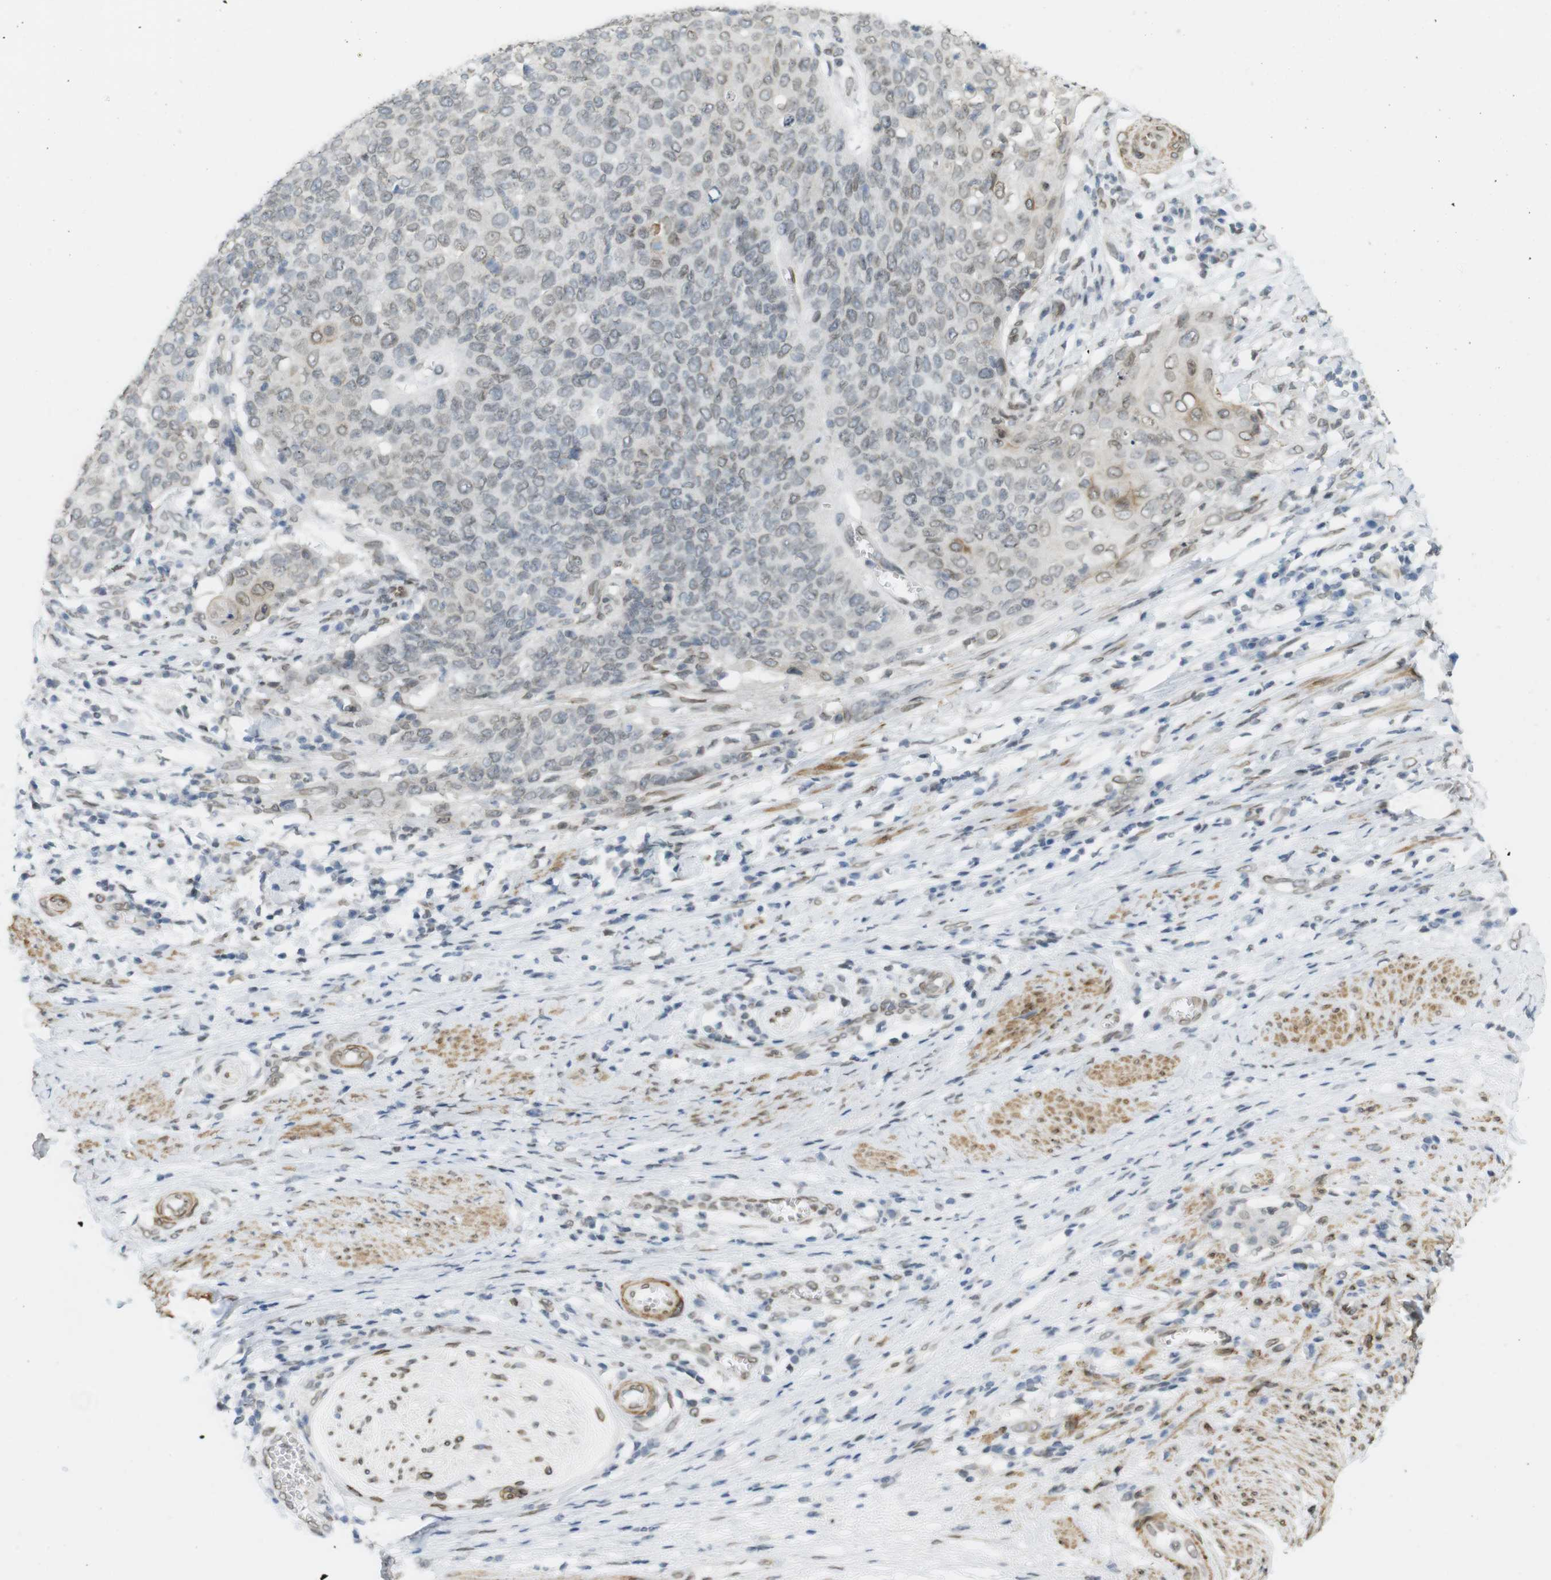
{"staining": {"intensity": "moderate", "quantity": "<25%", "location": "cytoplasmic/membranous,nuclear"}, "tissue": "cervical cancer", "cell_type": "Tumor cells", "image_type": "cancer", "snomed": [{"axis": "morphology", "description": "Squamous cell carcinoma, NOS"}, {"axis": "topography", "description": "Cervix"}], "caption": "A brown stain highlights moderate cytoplasmic/membranous and nuclear staining of a protein in human squamous cell carcinoma (cervical) tumor cells. (brown staining indicates protein expression, while blue staining denotes nuclei).", "gene": "ARL6IP6", "patient": {"sex": "female", "age": 39}}